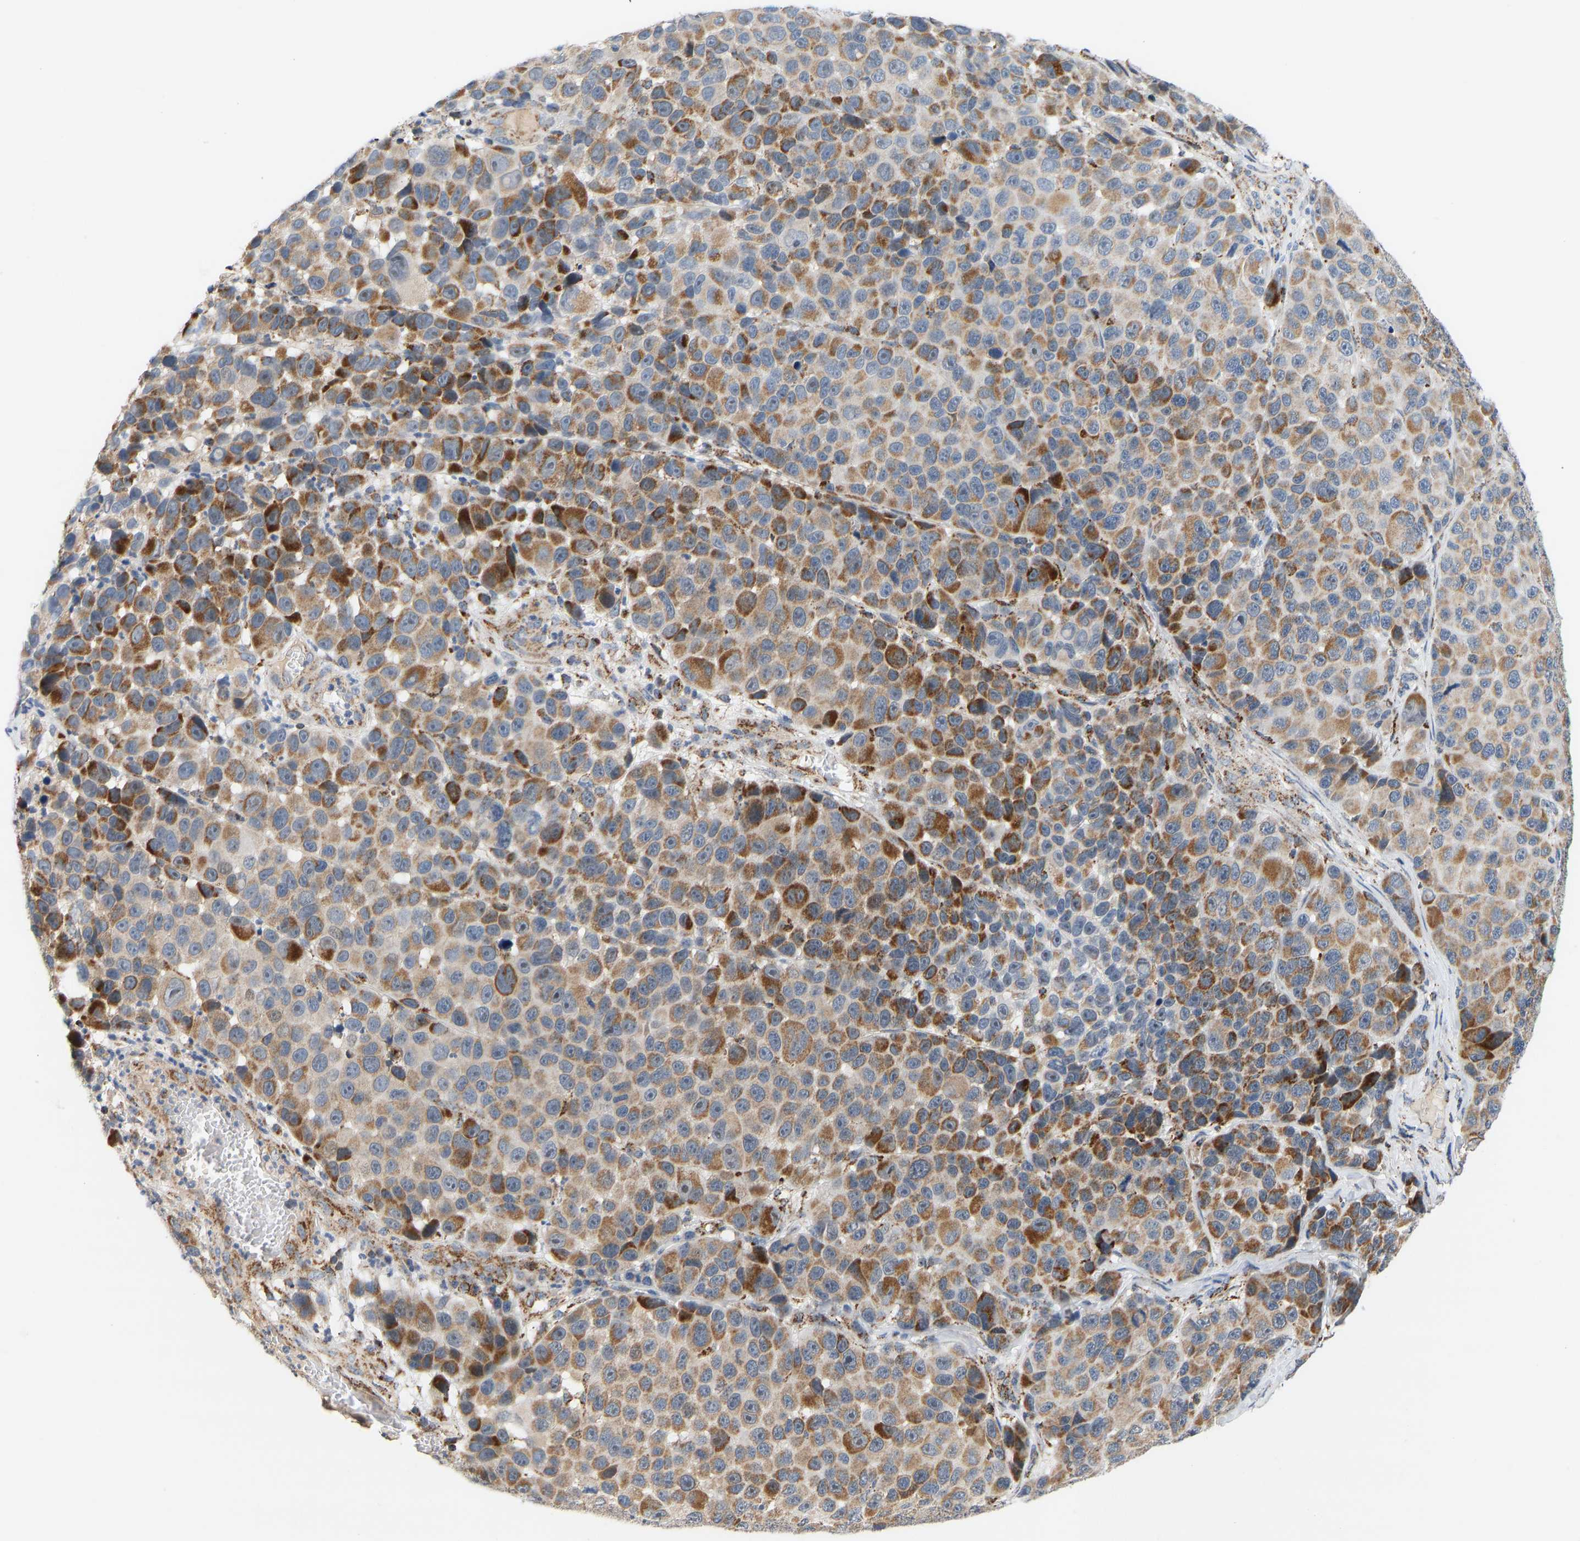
{"staining": {"intensity": "moderate", "quantity": ">75%", "location": "cytoplasmic/membranous"}, "tissue": "melanoma", "cell_type": "Tumor cells", "image_type": "cancer", "snomed": [{"axis": "morphology", "description": "Malignant melanoma, NOS"}, {"axis": "topography", "description": "Skin"}], "caption": "Tumor cells display medium levels of moderate cytoplasmic/membranous staining in approximately >75% of cells in human melanoma.", "gene": "GPSM2", "patient": {"sex": "male", "age": 53}}